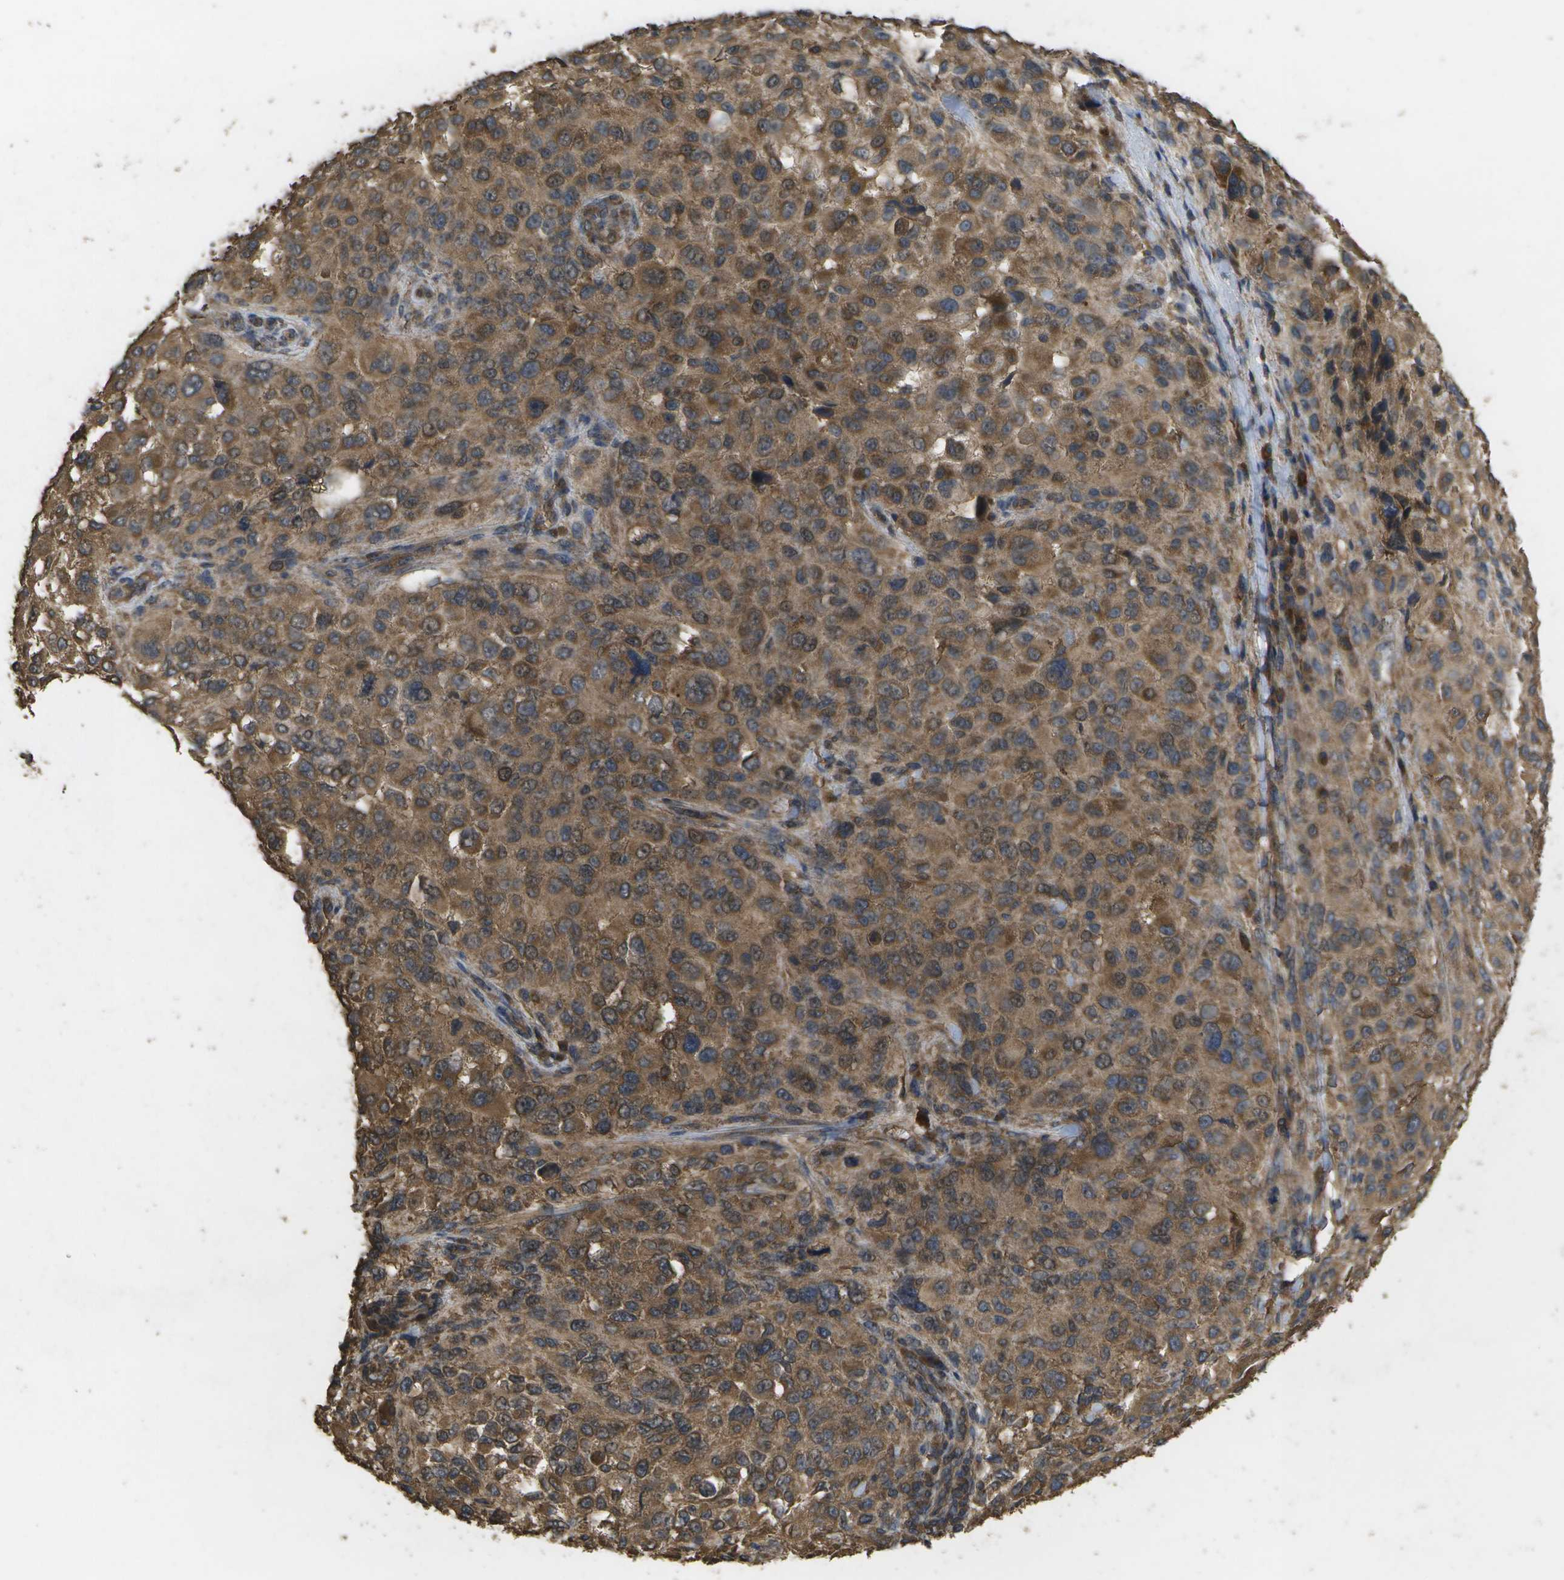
{"staining": {"intensity": "moderate", "quantity": ">75%", "location": "cytoplasmic/membranous"}, "tissue": "melanoma", "cell_type": "Tumor cells", "image_type": "cancer", "snomed": [{"axis": "morphology", "description": "Necrosis, NOS"}, {"axis": "morphology", "description": "Malignant melanoma, NOS"}, {"axis": "topography", "description": "Skin"}], "caption": "An immunohistochemistry micrograph of tumor tissue is shown. Protein staining in brown labels moderate cytoplasmic/membranous positivity in melanoma within tumor cells.", "gene": "SACS", "patient": {"sex": "female", "age": 87}}